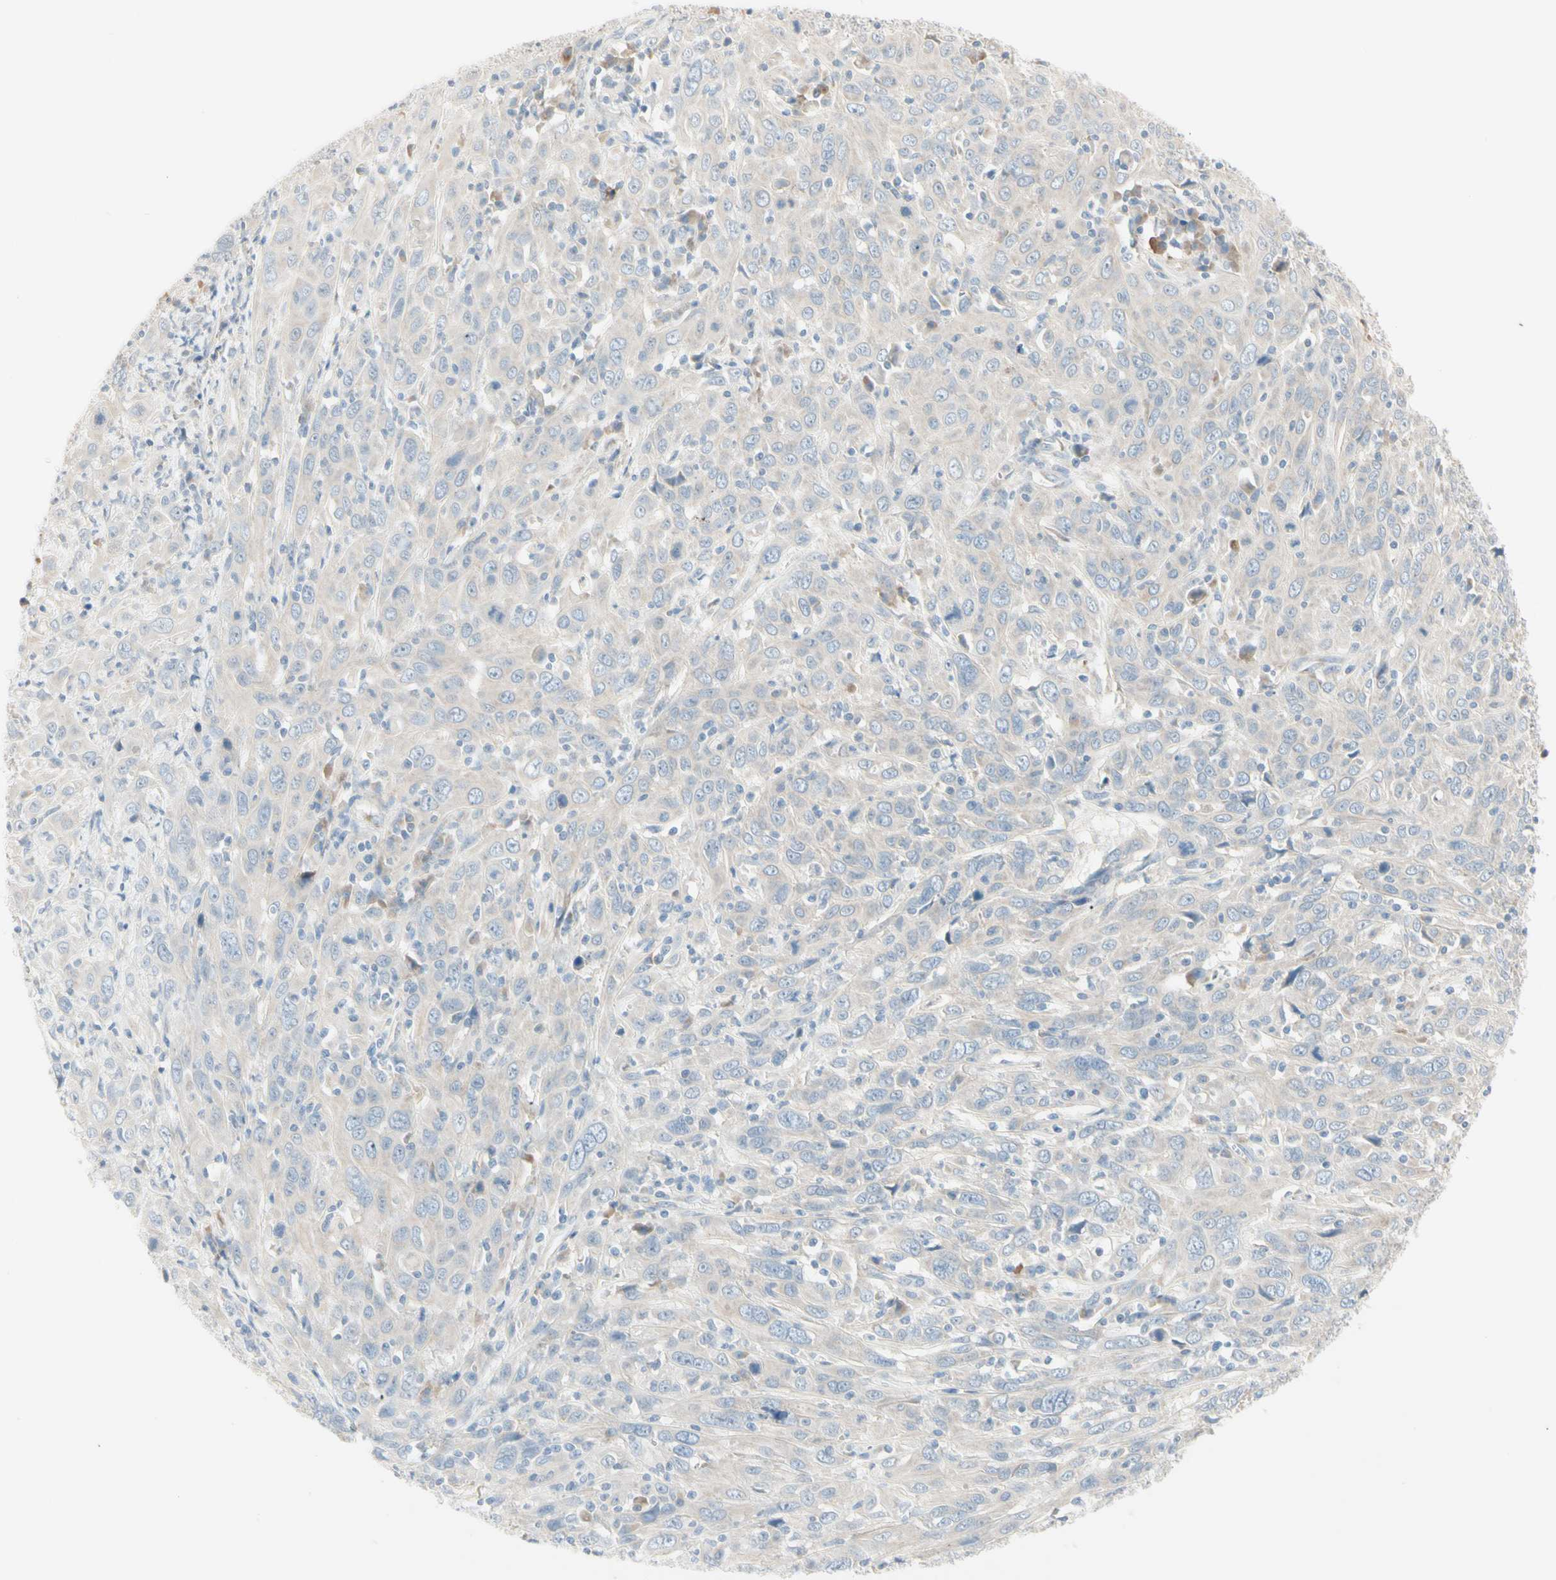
{"staining": {"intensity": "negative", "quantity": "none", "location": "none"}, "tissue": "cervical cancer", "cell_type": "Tumor cells", "image_type": "cancer", "snomed": [{"axis": "morphology", "description": "Squamous cell carcinoma, NOS"}, {"axis": "topography", "description": "Cervix"}], "caption": "There is no significant staining in tumor cells of squamous cell carcinoma (cervical).", "gene": "ALDH18A1", "patient": {"sex": "female", "age": 46}}